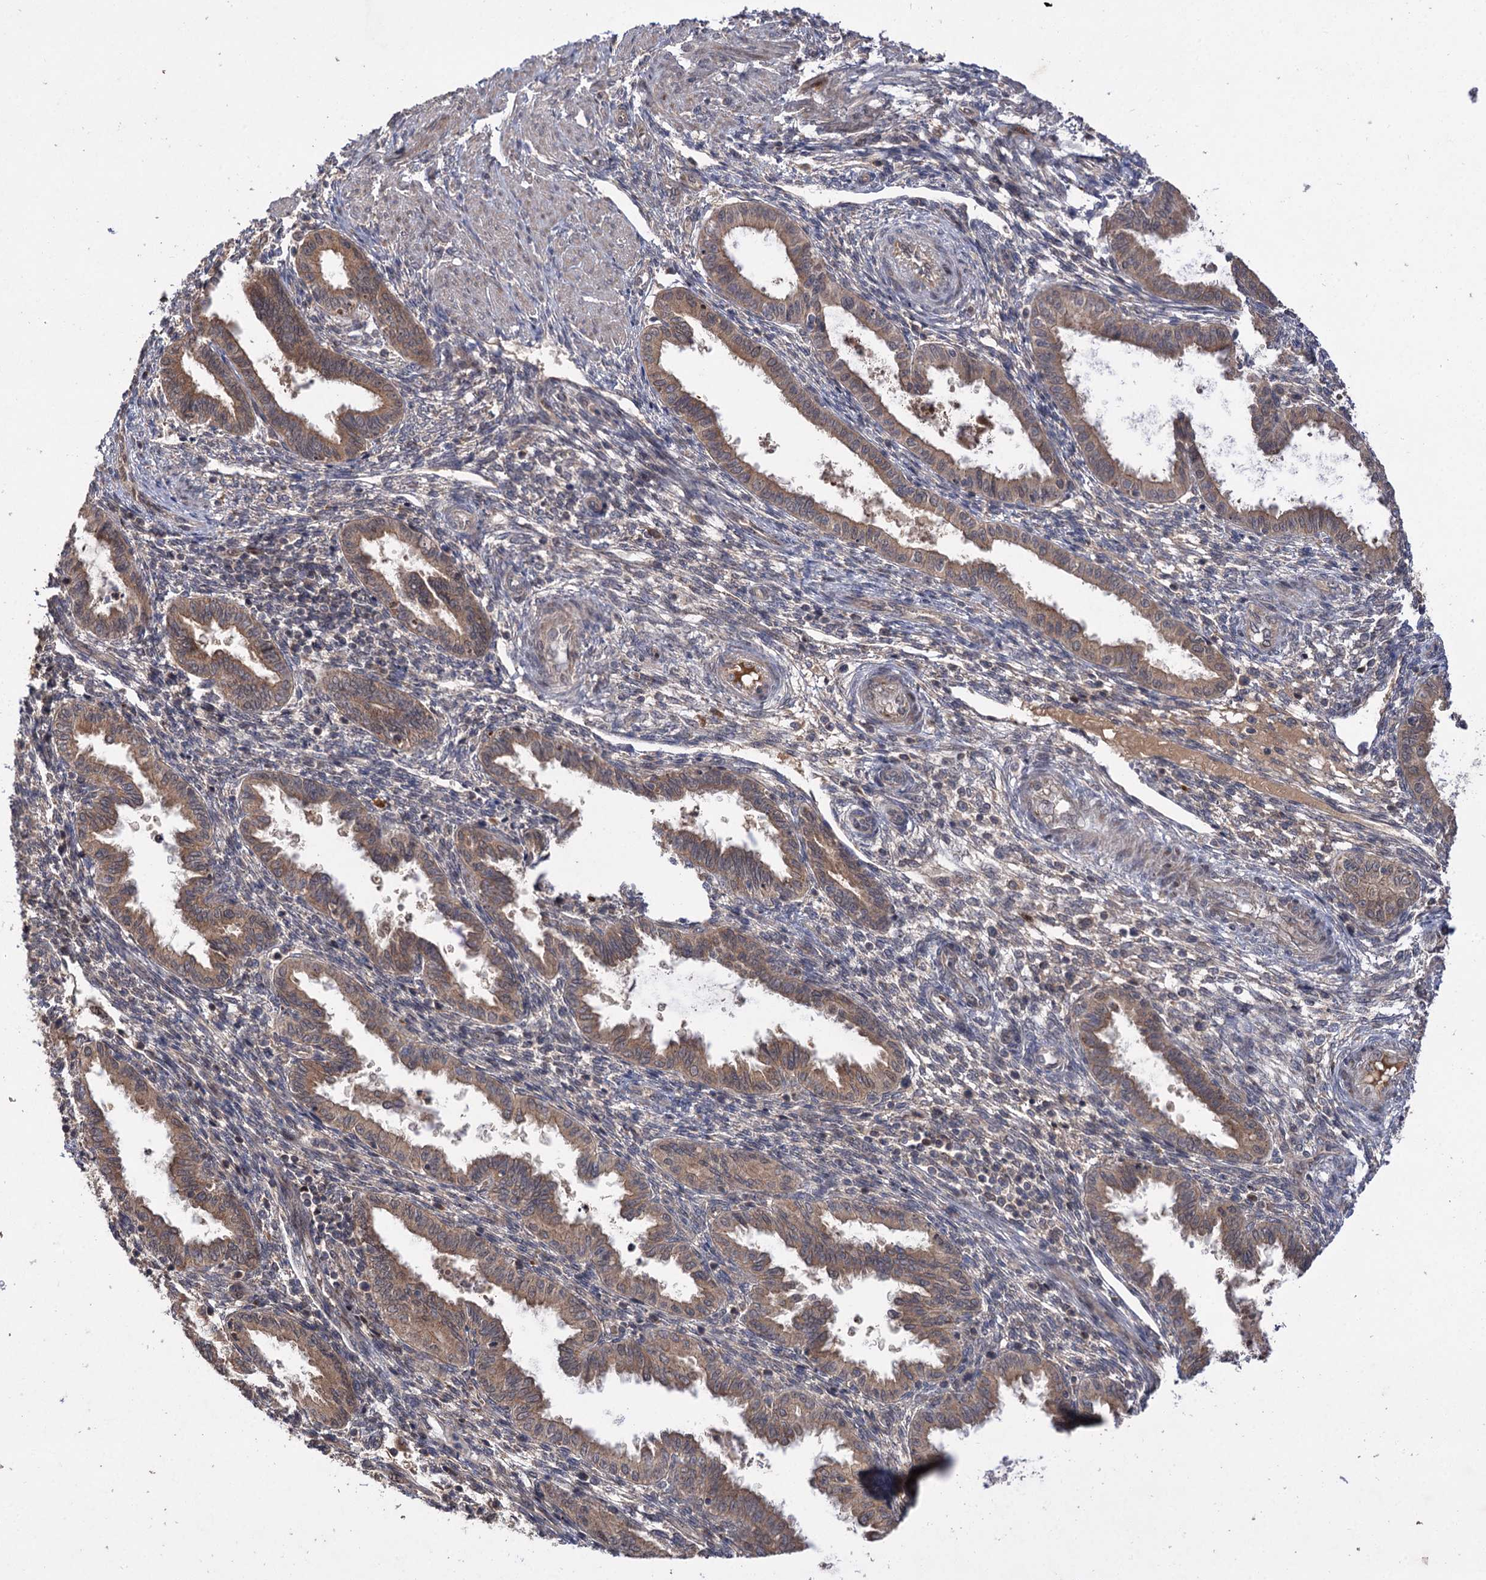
{"staining": {"intensity": "negative", "quantity": "none", "location": "none"}, "tissue": "endometrium", "cell_type": "Cells in endometrial stroma", "image_type": "normal", "snomed": [{"axis": "morphology", "description": "Normal tissue, NOS"}, {"axis": "topography", "description": "Endometrium"}], "caption": "A high-resolution photomicrograph shows immunohistochemistry staining of benign endometrium, which exhibits no significant positivity in cells in endometrial stroma. Nuclei are stained in blue.", "gene": "FBXW8", "patient": {"sex": "female", "age": 33}}